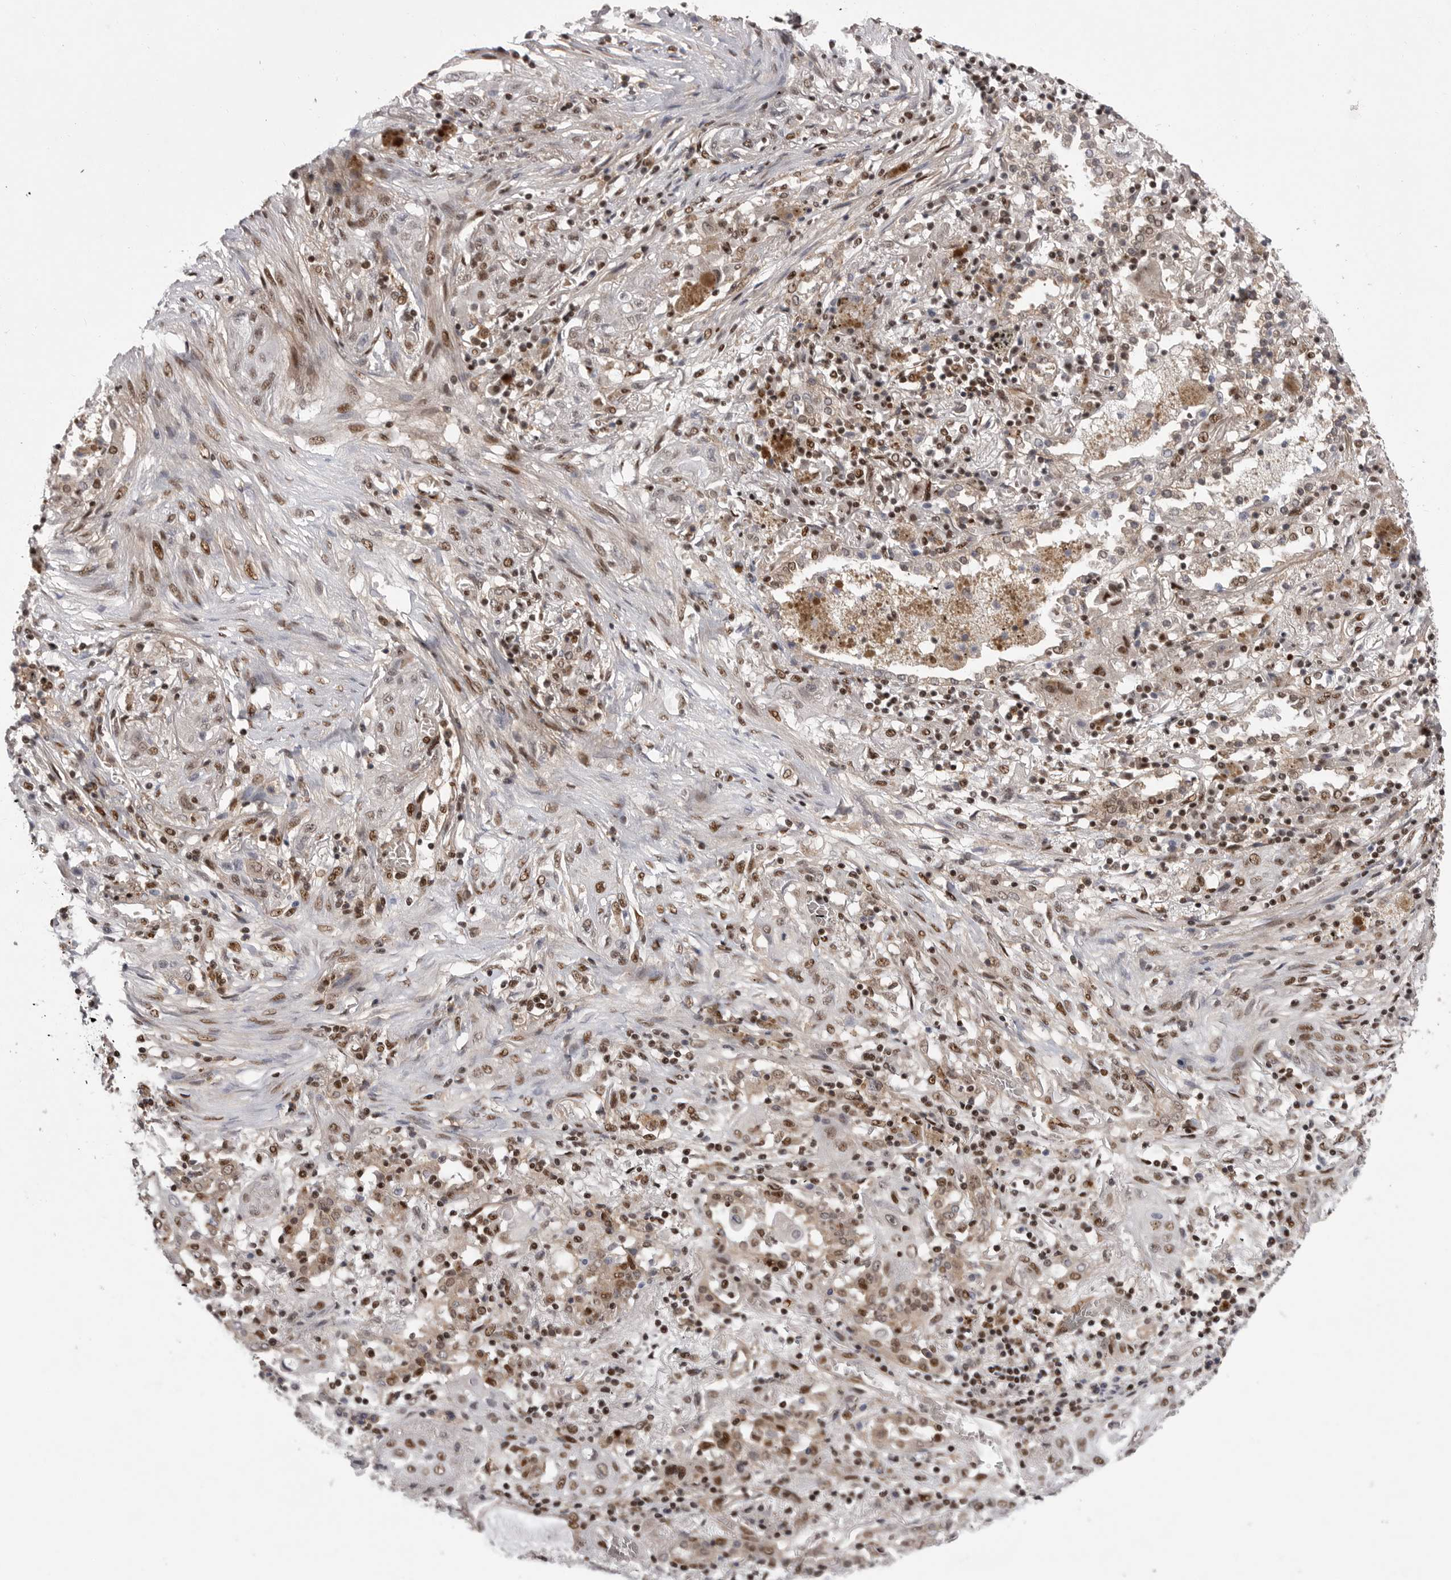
{"staining": {"intensity": "moderate", "quantity": ">75%", "location": "nuclear"}, "tissue": "lung cancer", "cell_type": "Tumor cells", "image_type": "cancer", "snomed": [{"axis": "morphology", "description": "Squamous cell carcinoma, NOS"}, {"axis": "topography", "description": "Lung"}], "caption": "The immunohistochemical stain shows moderate nuclear staining in tumor cells of squamous cell carcinoma (lung) tissue.", "gene": "PPP1R8", "patient": {"sex": "female", "age": 47}}